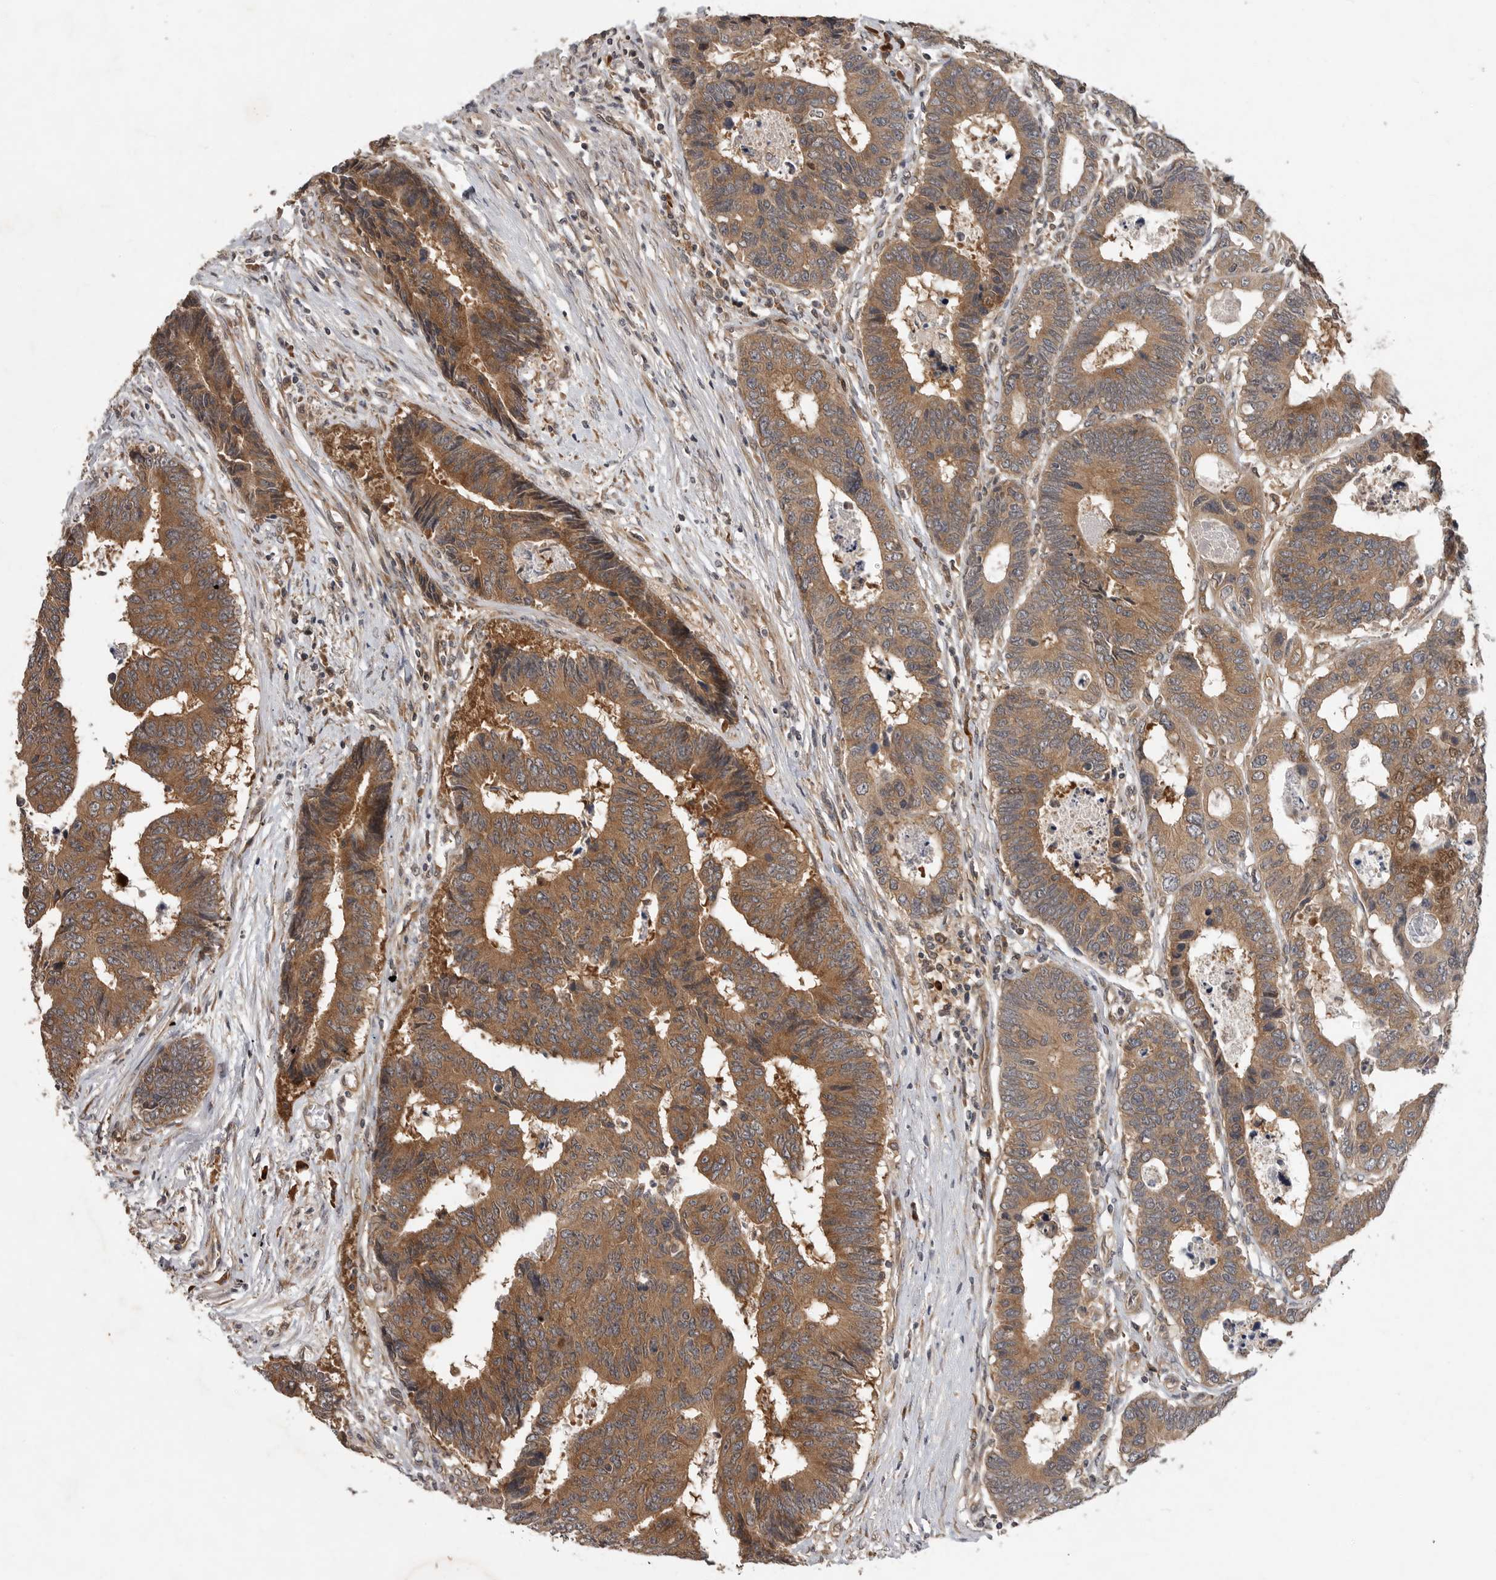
{"staining": {"intensity": "moderate", "quantity": ">75%", "location": "cytoplasmic/membranous"}, "tissue": "colorectal cancer", "cell_type": "Tumor cells", "image_type": "cancer", "snomed": [{"axis": "morphology", "description": "Adenocarcinoma, NOS"}, {"axis": "topography", "description": "Rectum"}], "caption": "This is a photomicrograph of IHC staining of colorectal cancer (adenocarcinoma), which shows moderate positivity in the cytoplasmic/membranous of tumor cells.", "gene": "OSBPL9", "patient": {"sex": "male", "age": 84}}